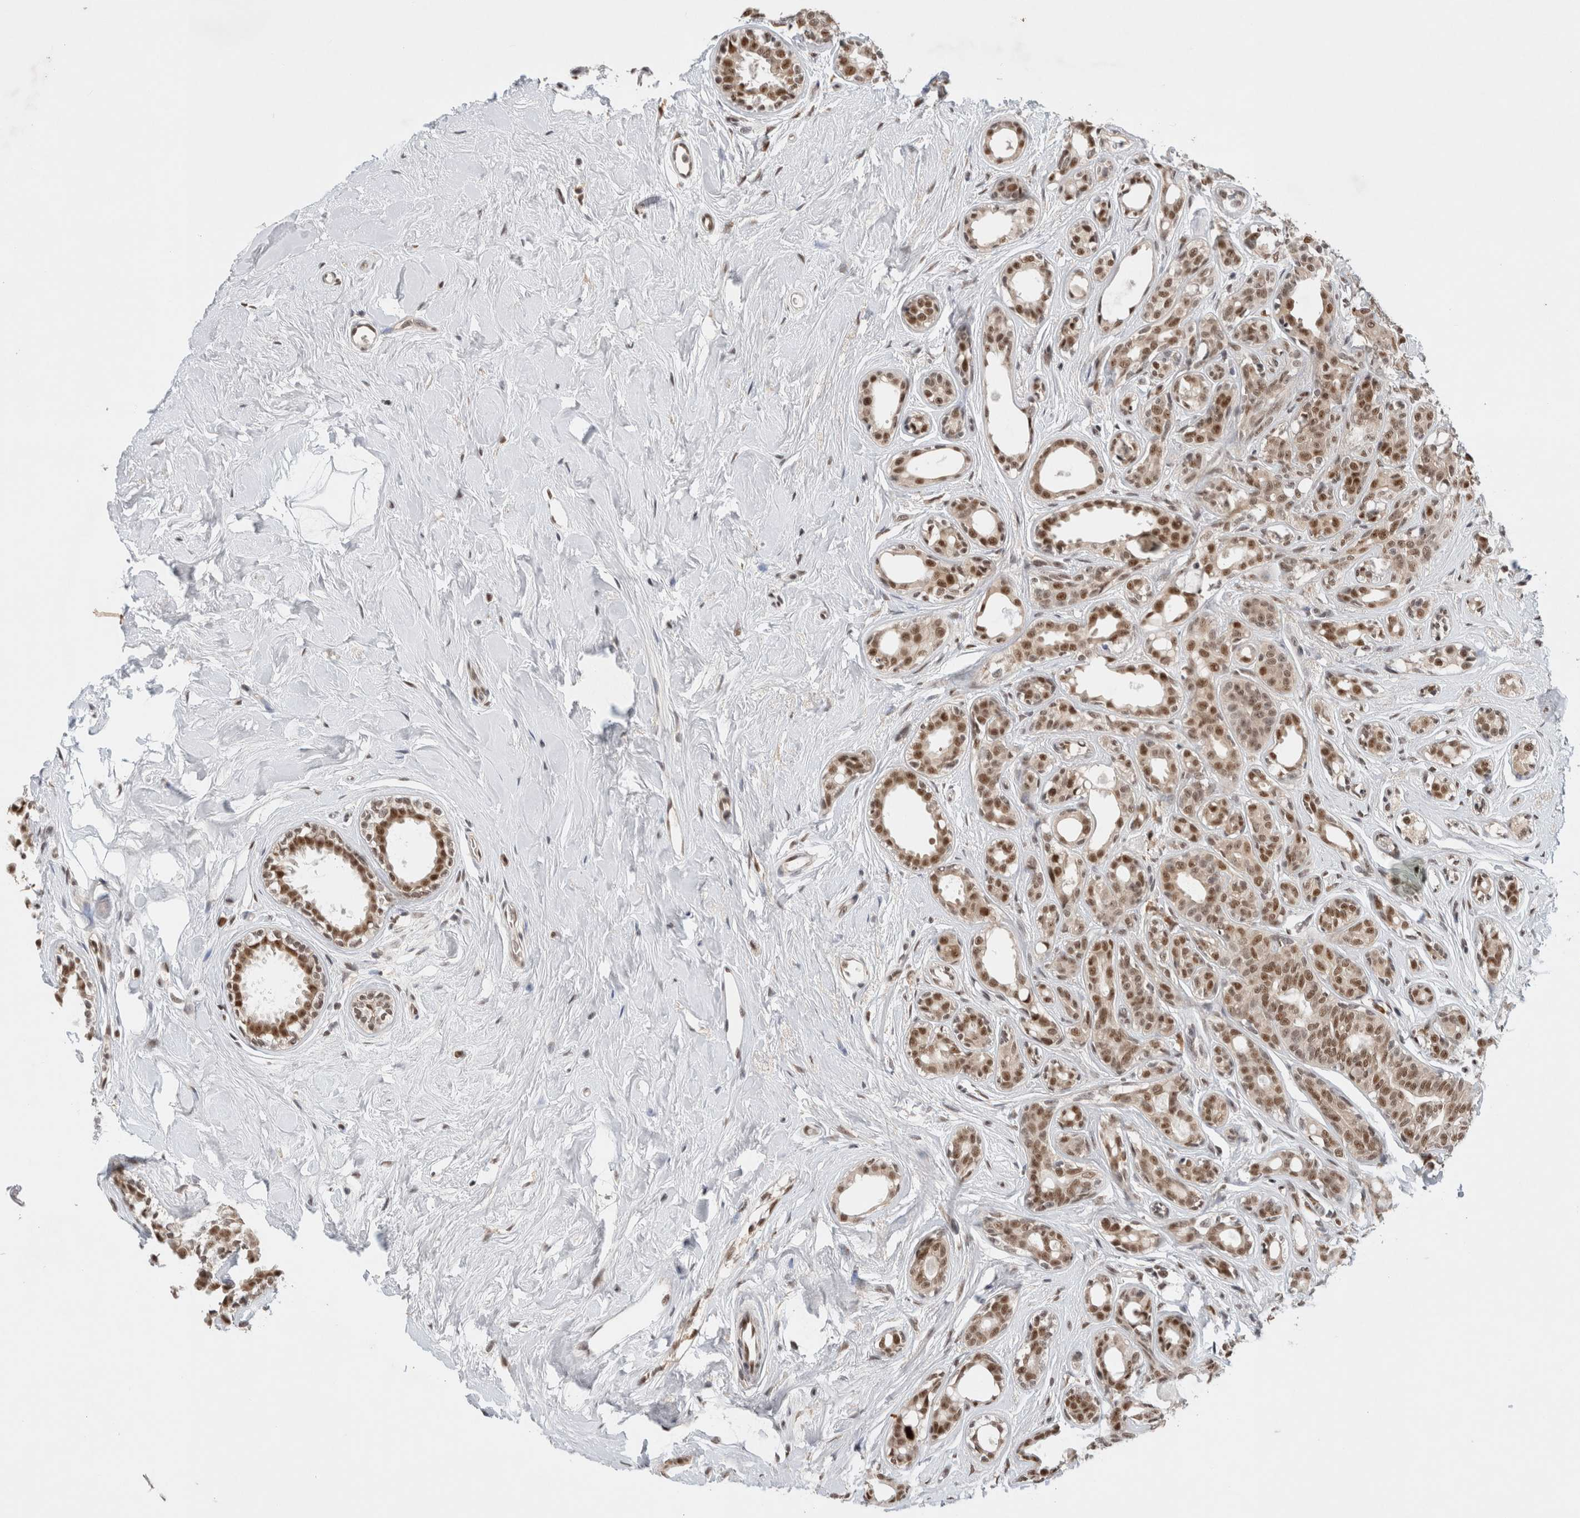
{"staining": {"intensity": "moderate", "quantity": ">75%", "location": "nuclear"}, "tissue": "breast cancer", "cell_type": "Tumor cells", "image_type": "cancer", "snomed": [{"axis": "morphology", "description": "Duct carcinoma"}, {"axis": "topography", "description": "Breast"}], "caption": "This is an image of IHC staining of breast cancer, which shows moderate positivity in the nuclear of tumor cells.", "gene": "NCAPG2", "patient": {"sex": "female", "age": 55}}